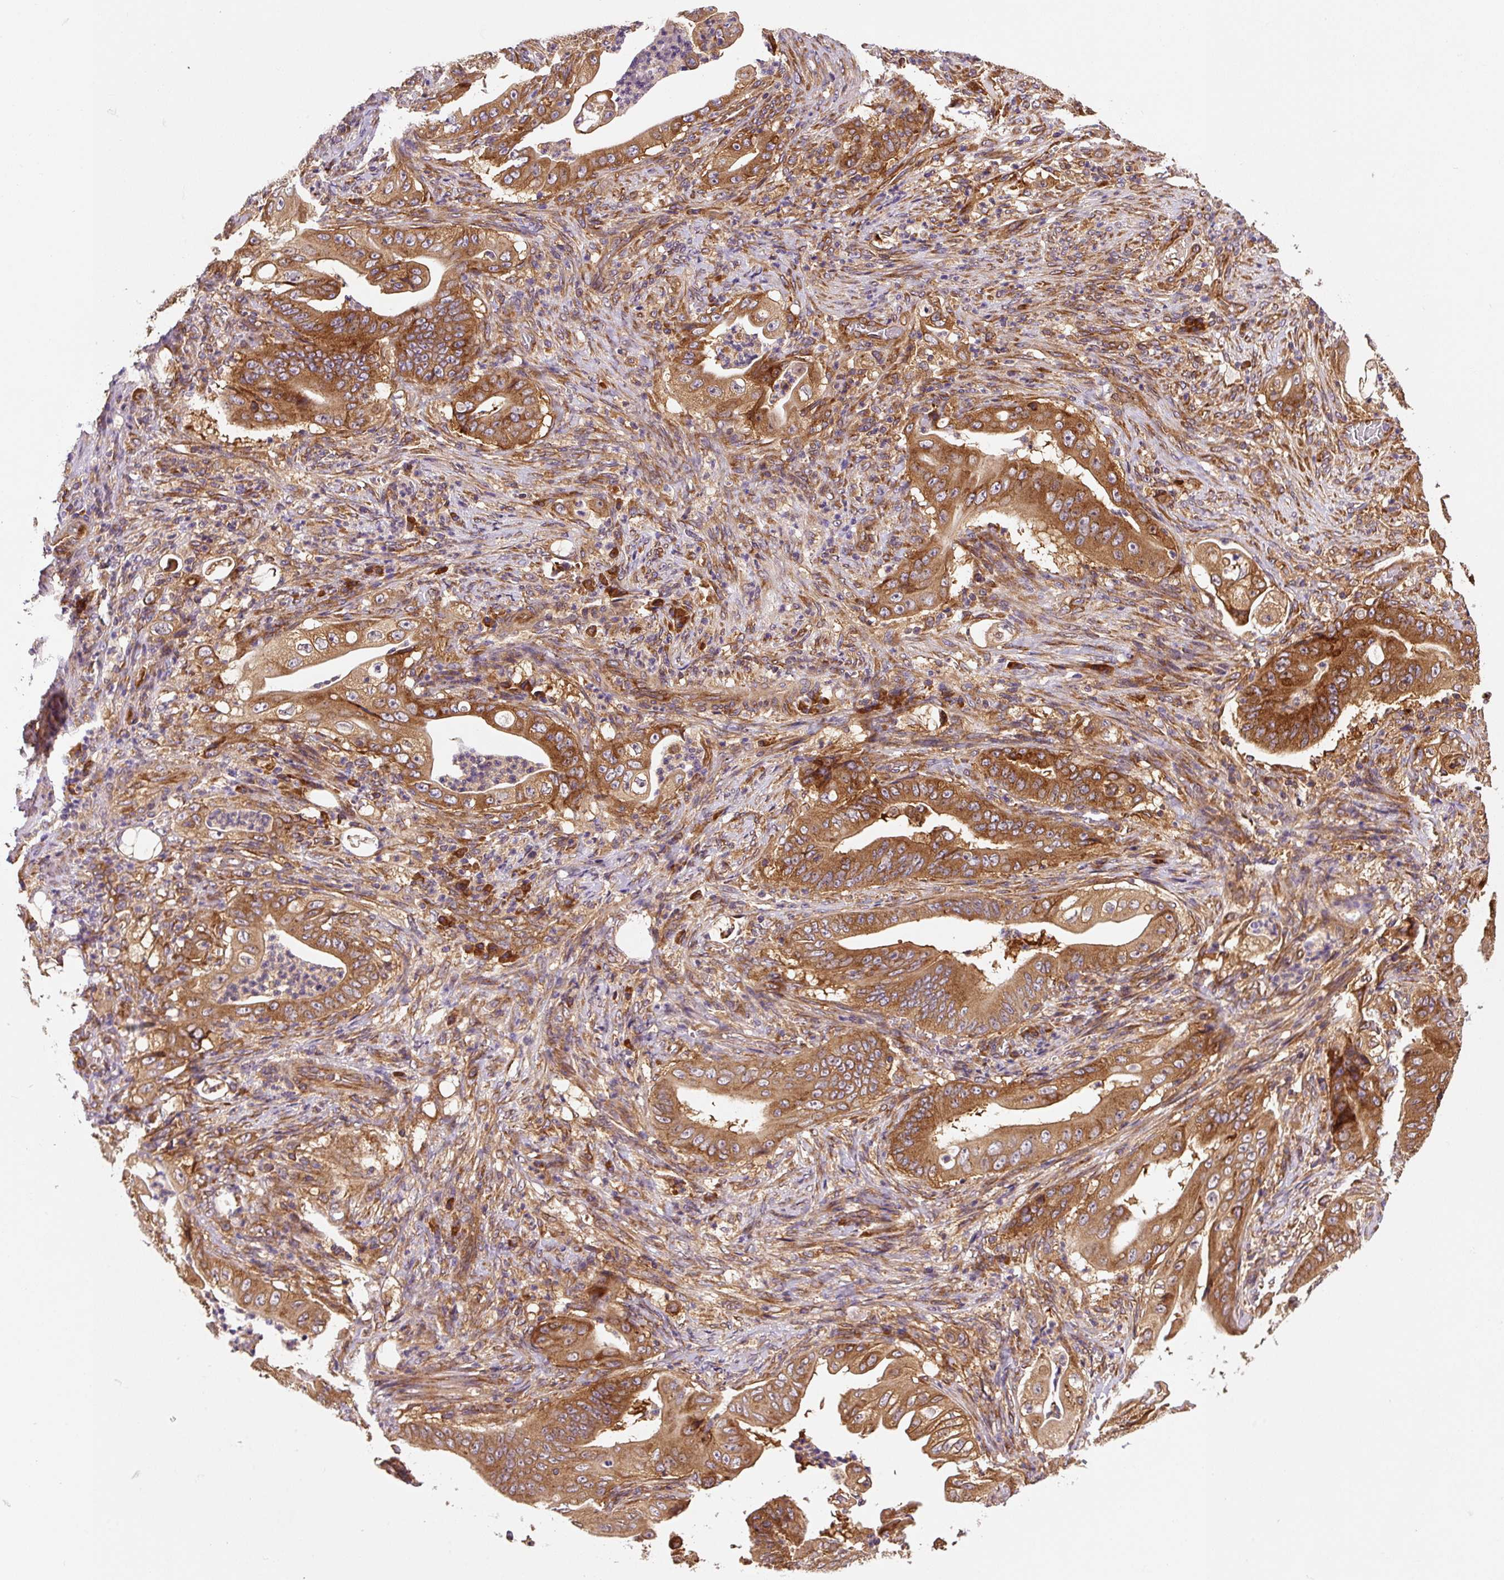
{"staining": {"intensity": "strong", "quantity": ">75%", "location": "cytoplasmic/membranous"}, "tissue": "stomach cancer", "cell_type": "Tumor cells", "image_type": "cancer", "snomed": [{"axis": "morphology", "description": "Adenocarcinoma, NOS"}, {"axis": "topography", "description": "Stomach"}], "caption": "The photomicrograph reveals staining of adenocarcinoma (stomach), revealing strong cytoplasmic/membranous protein staining (brown color) within tumor cells.", "gene": "EIF2S2", "patient": {"sex": "female", "age": 73}}